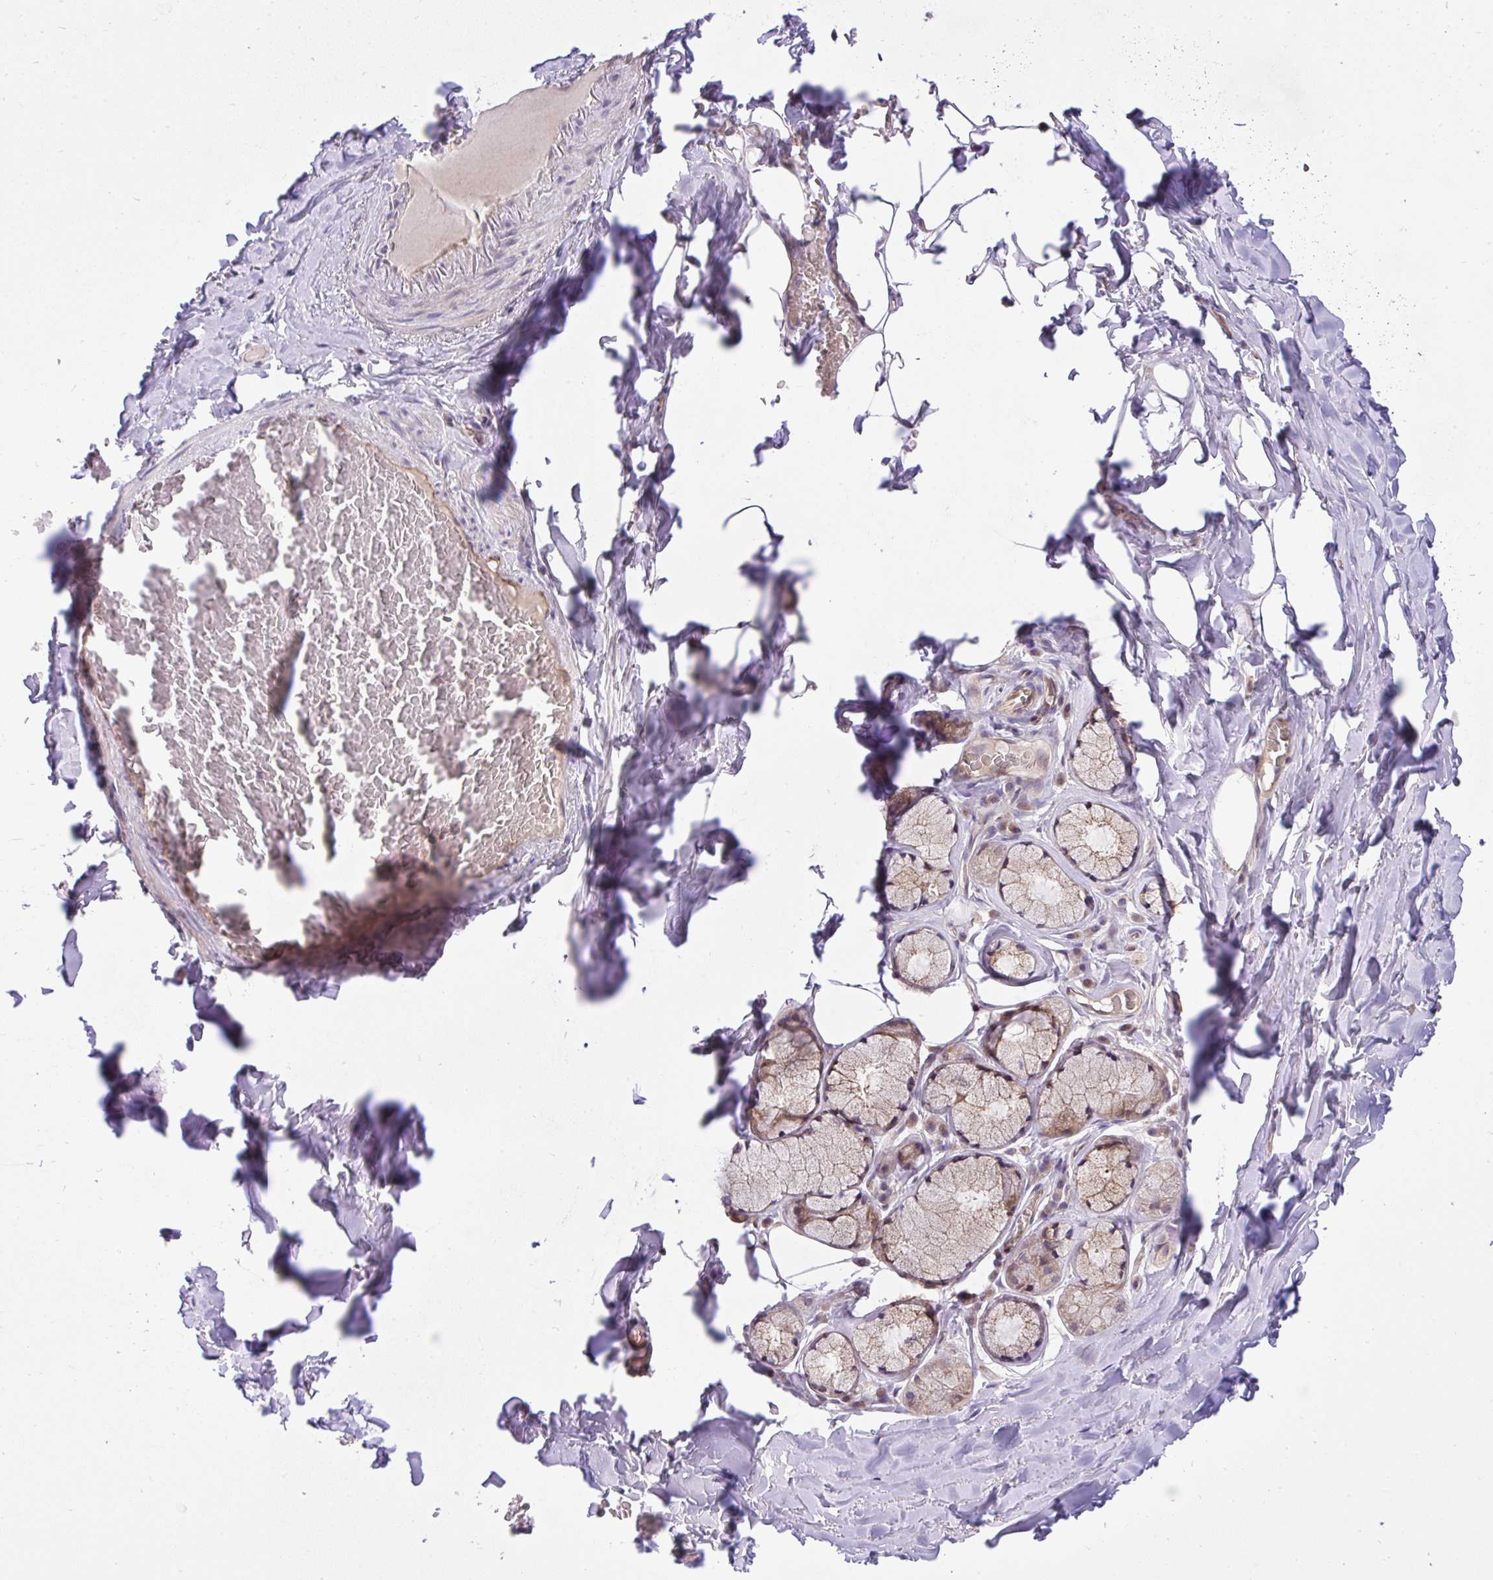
{"staining": {"intensity": "negative", "quantity": "none", "location": "none"}, "tissue": "adipose tissue", "cell_type": "Adipocytes", "image_type": "normal", "snomed": [{"axis": "morphology", "description": "Normal tissue, NOS"}, {"axis": "topography", "description": "Cartilage tissue"}, {"axis": "topography", "description": "Bronchus"}, {"axis": "topography", "description": "Peripheral nerve tissue"}], "caption": "This is a micrograph of immunohistochemistry staining of unremarkable adipose tissue, which shows no positivity in adipocytes.", "gene": "CHIA", "patient": {"sex": "male", "age": 67}}